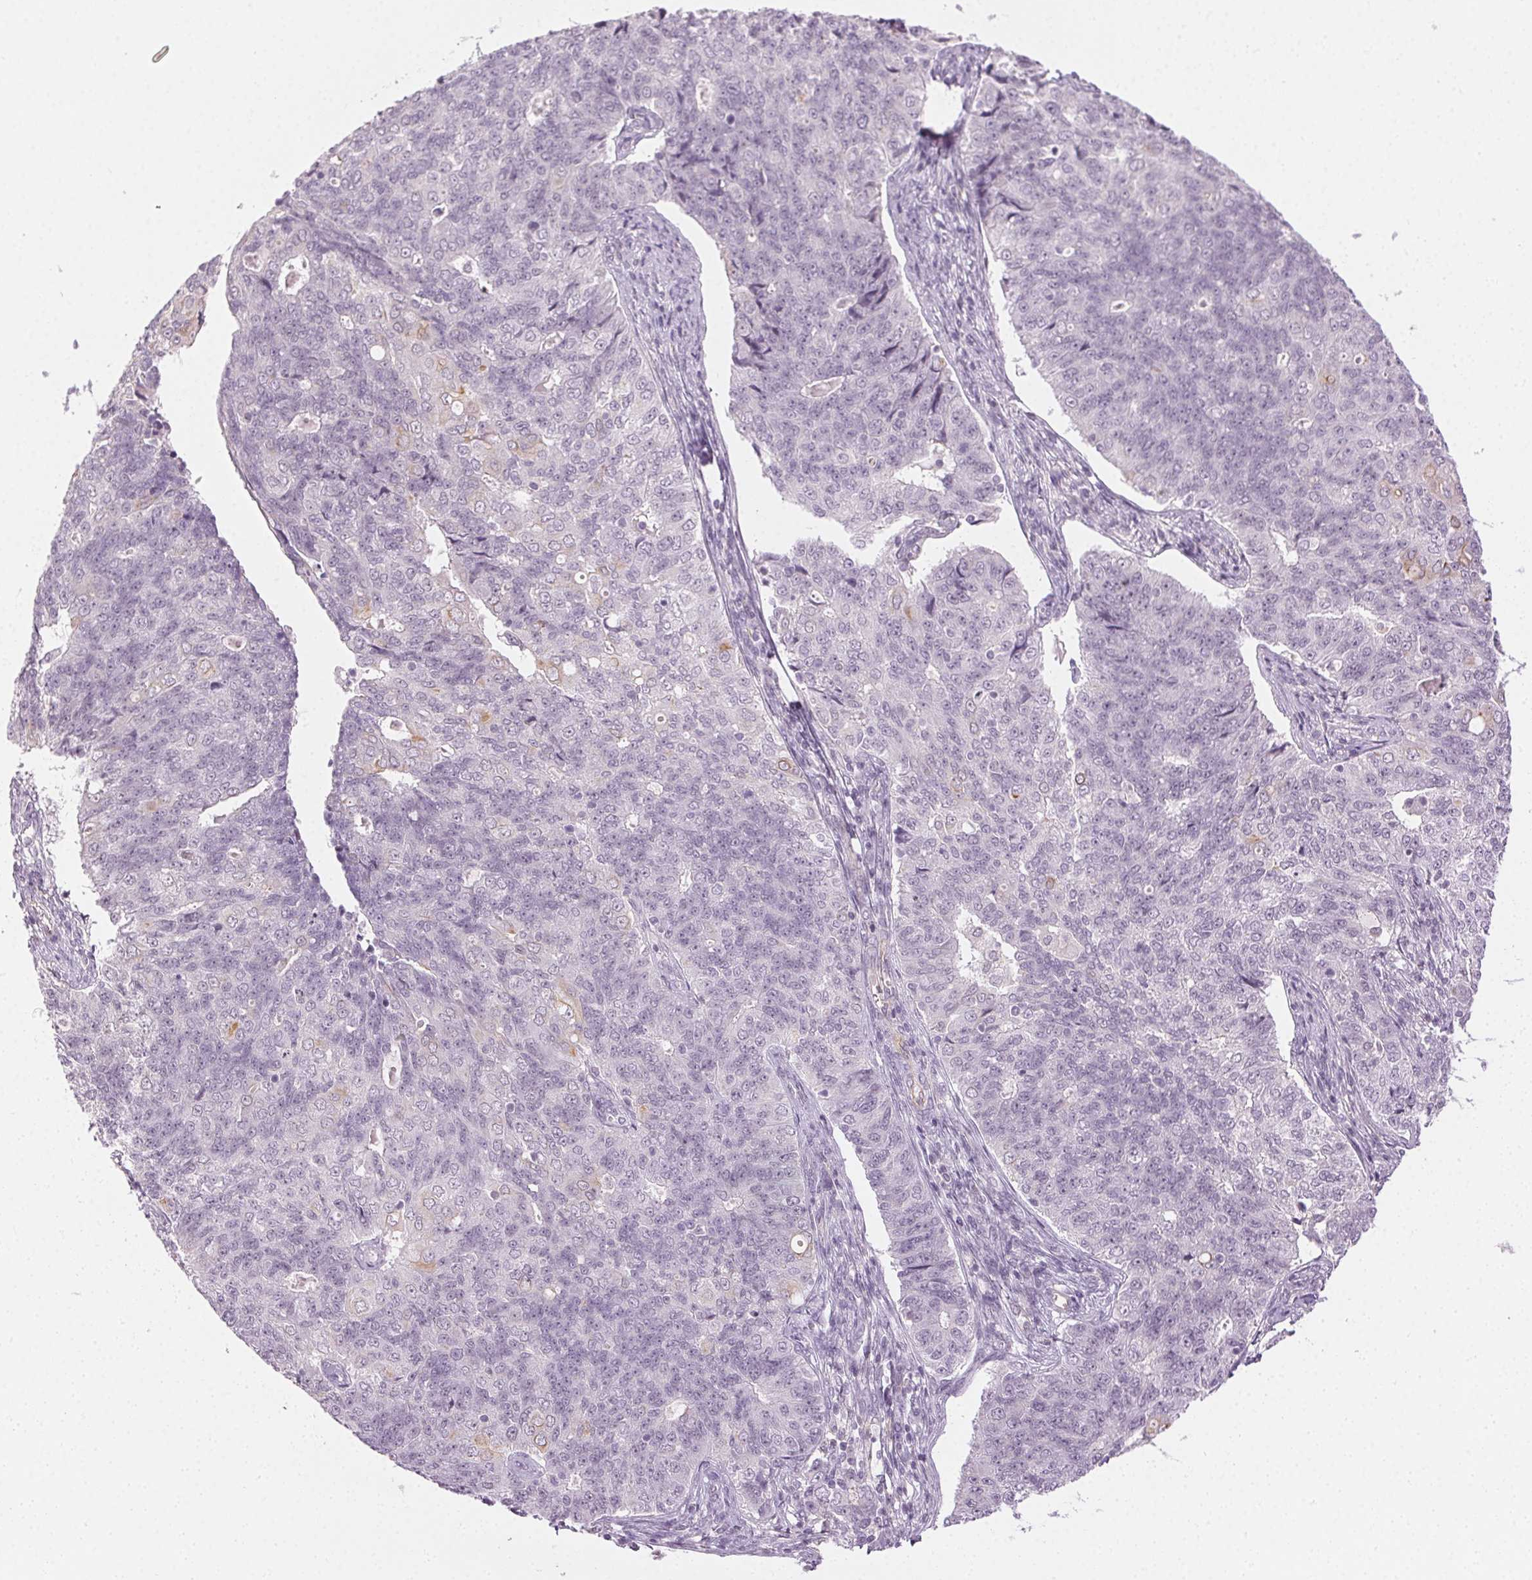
{"staining": {"intensity": "negative", "quantity": "none", "location": "none"}, "tissue": "endometrial cancer", "cell_type": "Tumor cells", "image_type": "cancer", "snomed": [{"axis": "morphology", "description": "Adenocarcinoma, NOS"}, {"axis": "topography", "description": "Endometrium"}], "caption": "Tumor cells show no significant staining in endometrial adenocarcinoma.", "gene": "AIF1L", "patient": {"sex": "female", "age": 43}}